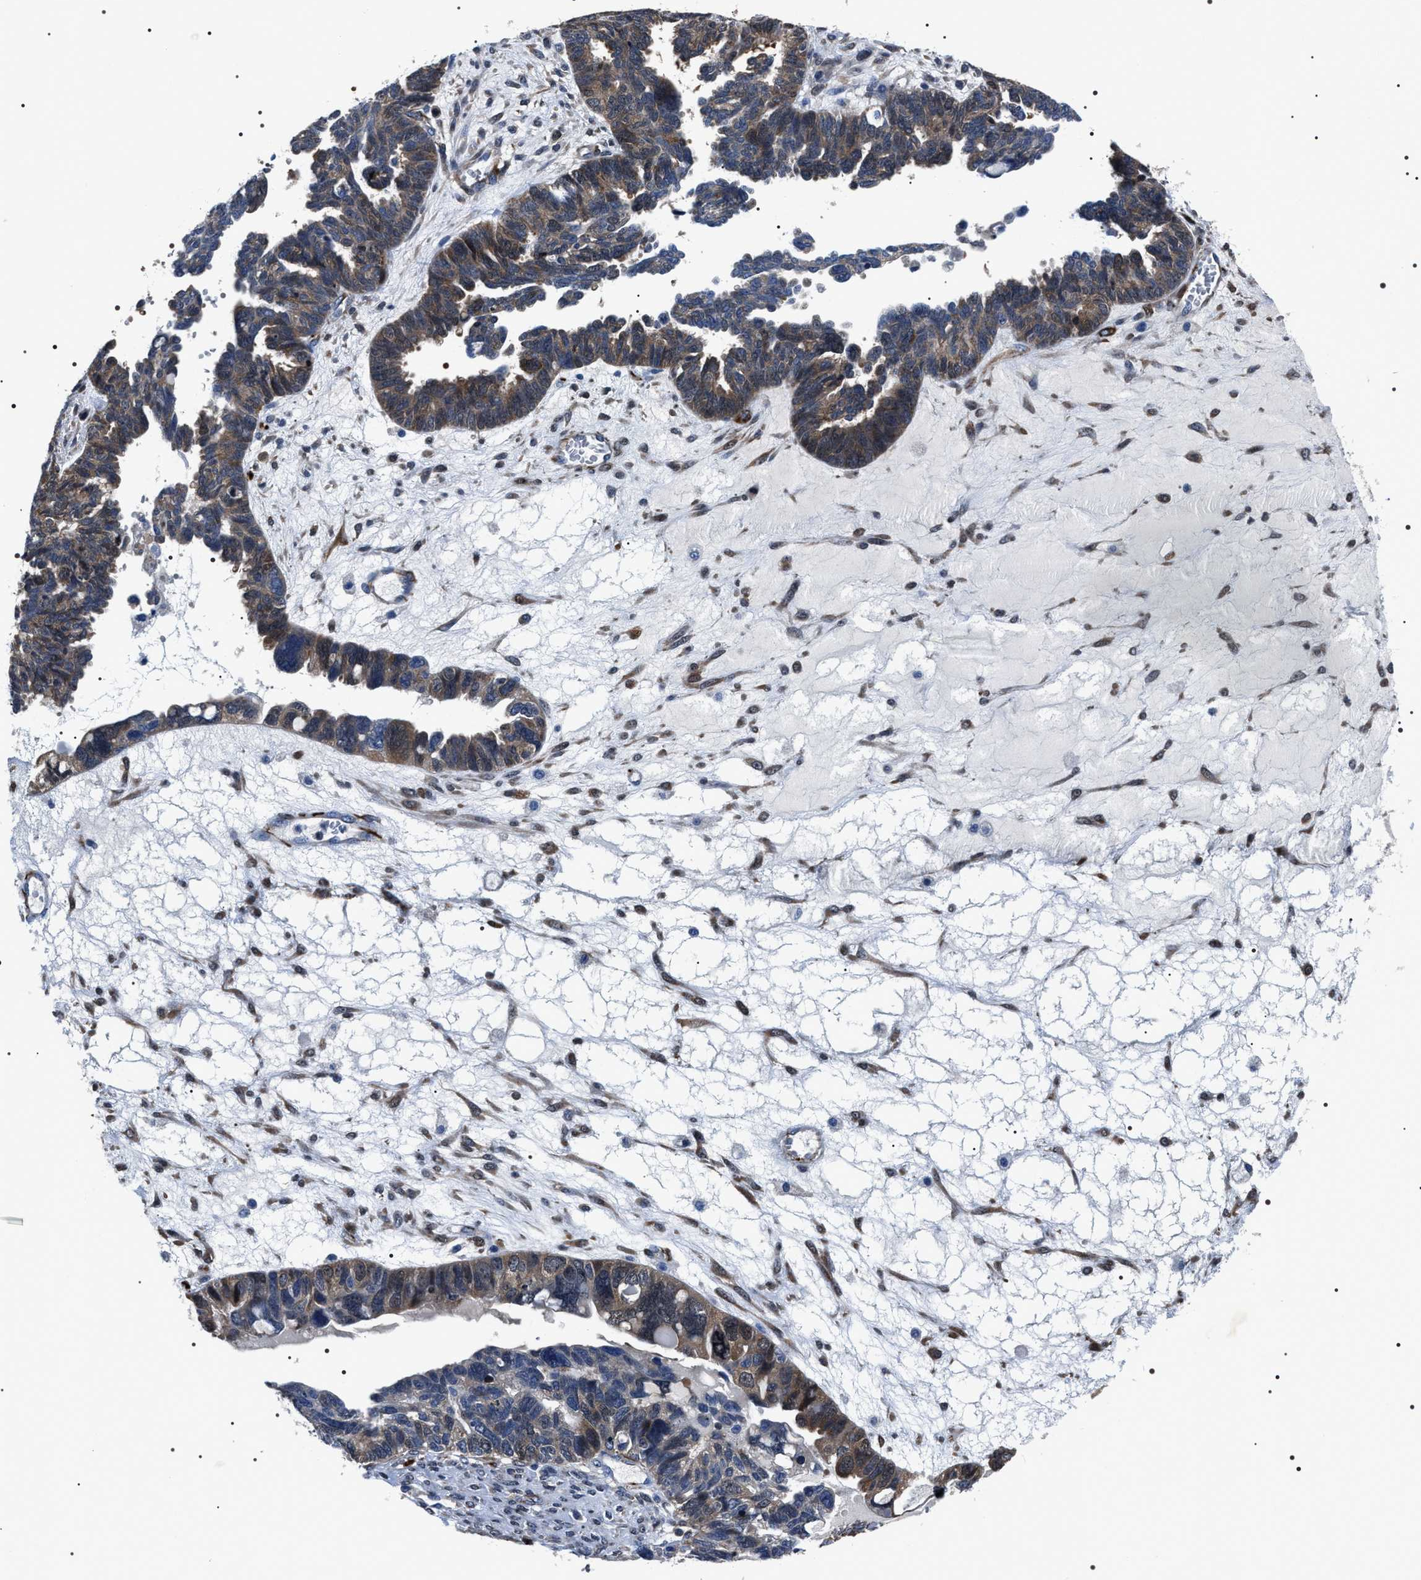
{"staining": {"intensity": "moderate", "quantity": "25%-75%", "location": "cytoplasmic/membranous"}, "tissue": "ovarian cancer", "cell_type": "Tumor cells", "image_type": "cancer", "snomed": [{"axis": "morphology", "description": "Cystadenocarcinoma, serous, NOS"}, {"axis": "topography", "description": "Ovary"}], "caption": "Moderate cytoplasmic/membranous expression is seen in approximately 25%-75% of tumor cells in ovarian serous cystadenocarcinoma.", "gene": "BAG2", "patient": {"sex": "female", "age": 79}}